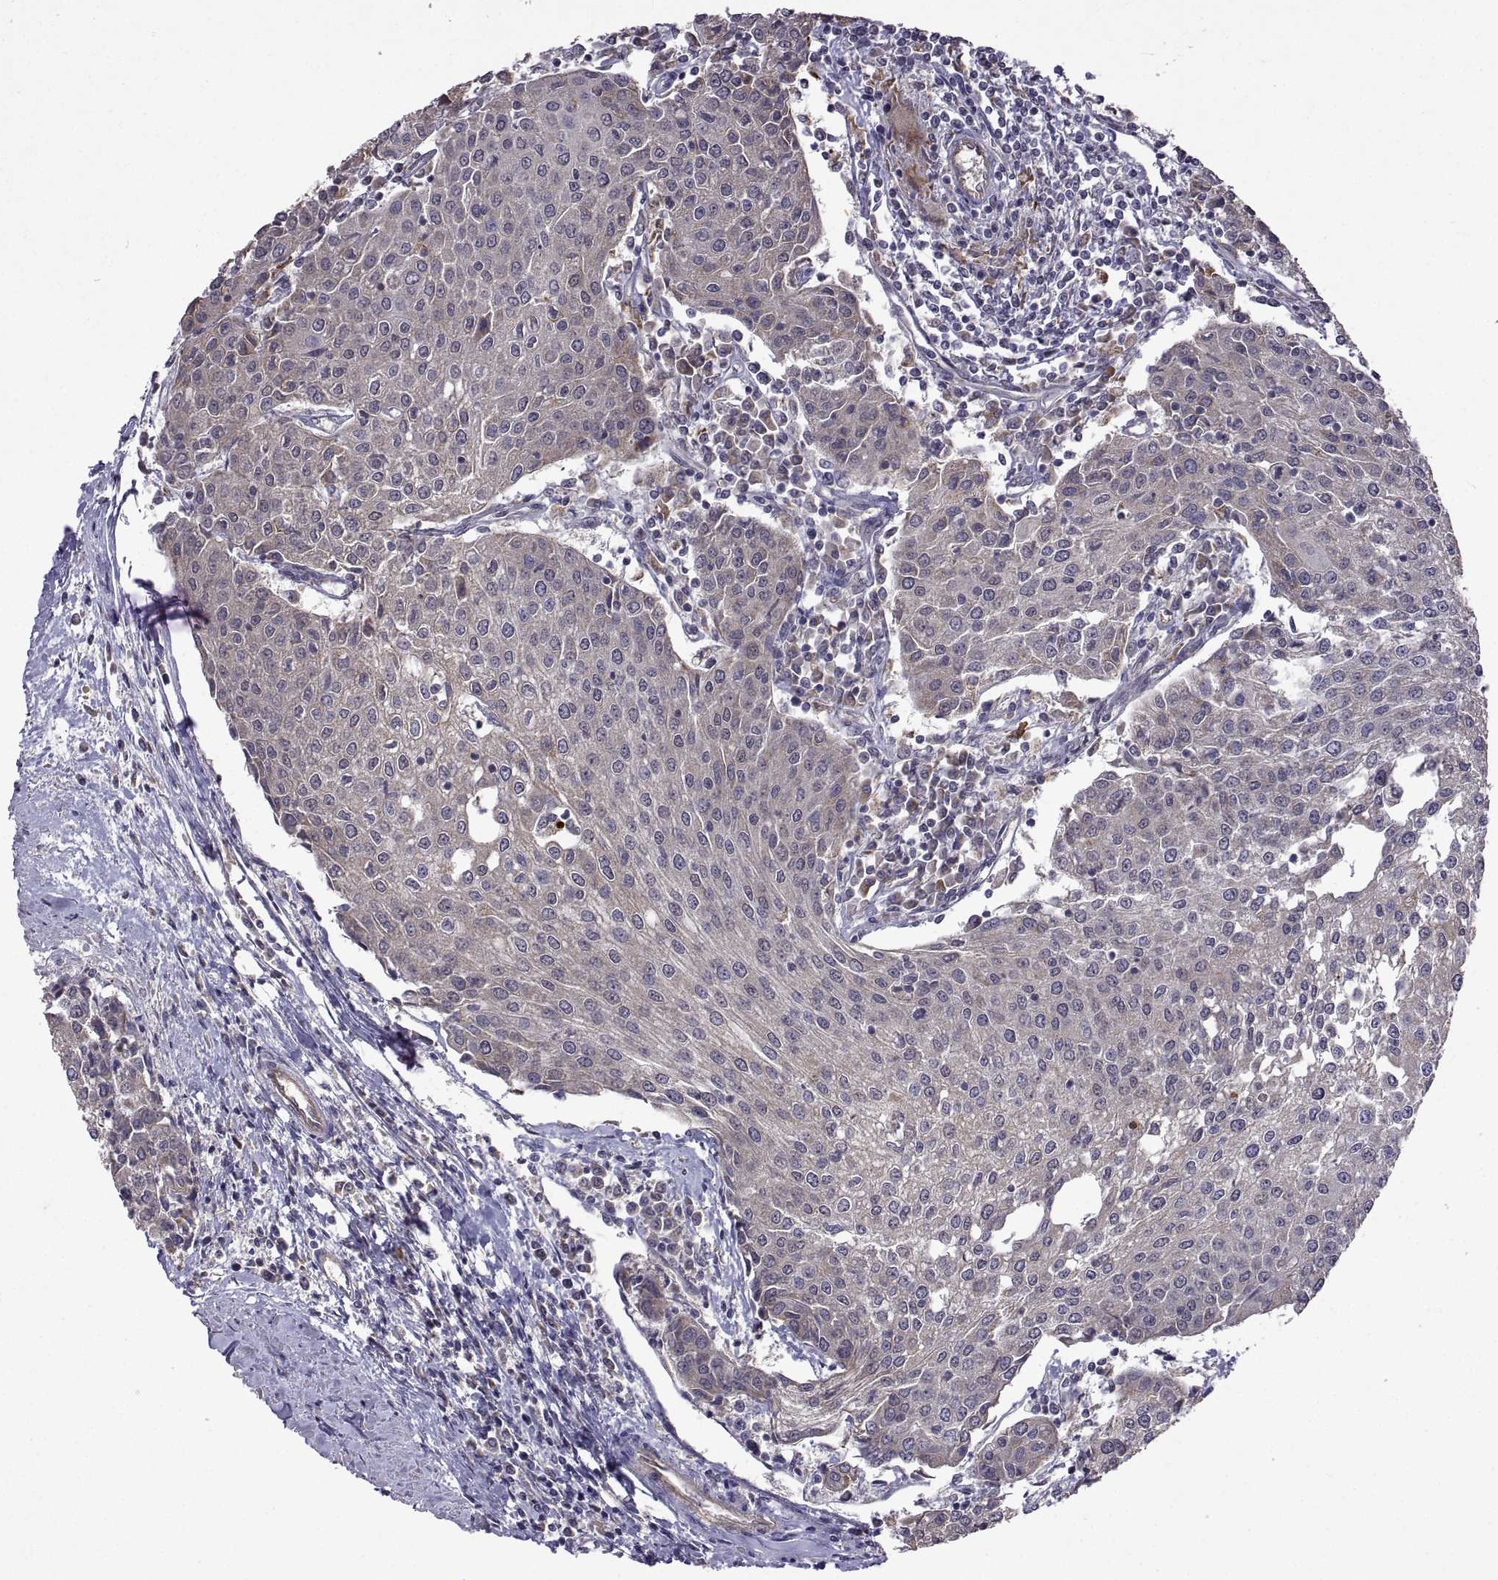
{"staining": {"intensity": "negative", "quantity": "none", "location": "none"}, "tissue": "urothelial cancer", "cell_type": "Tumor cells", "image_type": "cancer", "snomed": [{"axis": "morphology", "description": "Urothelial carcinoma, High grade"}, {"axis": "topography", "description": "Urinary bladder"}], "caption": "Immunohistochemistry of human urothelial cancer demonstrates no expression in tumor cells. (DAB IHC, high magnification).", "gene": "LAMA1", "patient": {"sex": "female", "age": 85}}